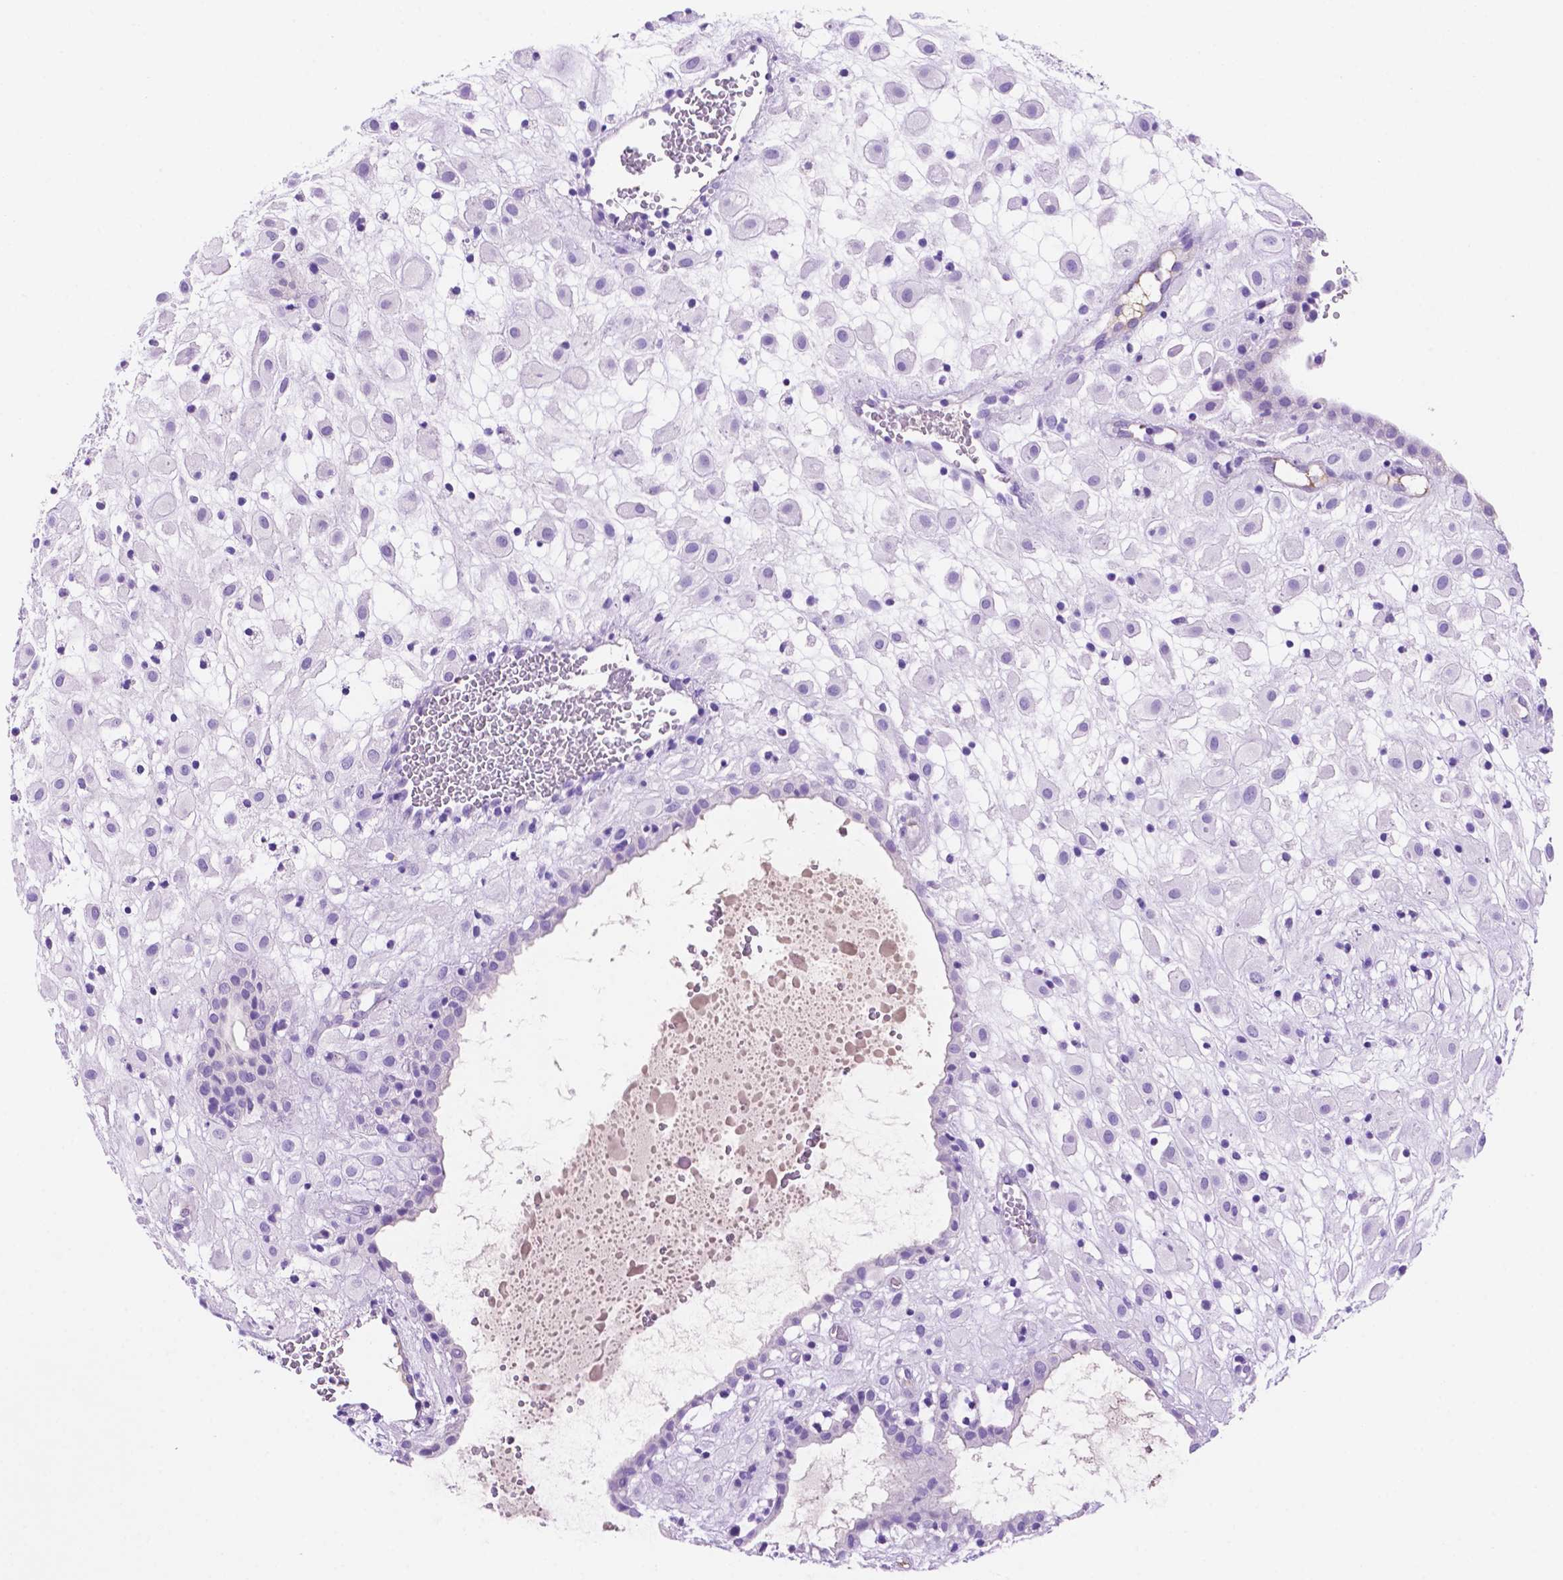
{"staining": {"intensity": "negative", "quantity": "none", "location": "none"}, "tissue": "placenta", "cell_type": "Decidual cells", "image_type": "normal", "snomed": [{"axis": "morphology", "description": "Normal tissue, NOS"}, {"axis": "topography", "description": "Placenta"}], "caption": "Benign placenta was stained to show a protein in brown. There is no significant positivity in decidual cells. Brightfield microscopy of immunohistochemistry stained with DAB (brown) and hematoxylin (blue), captured at high magnification.", "gene": "FOXB2", "patient": {"sex": "female", "age": 24}}